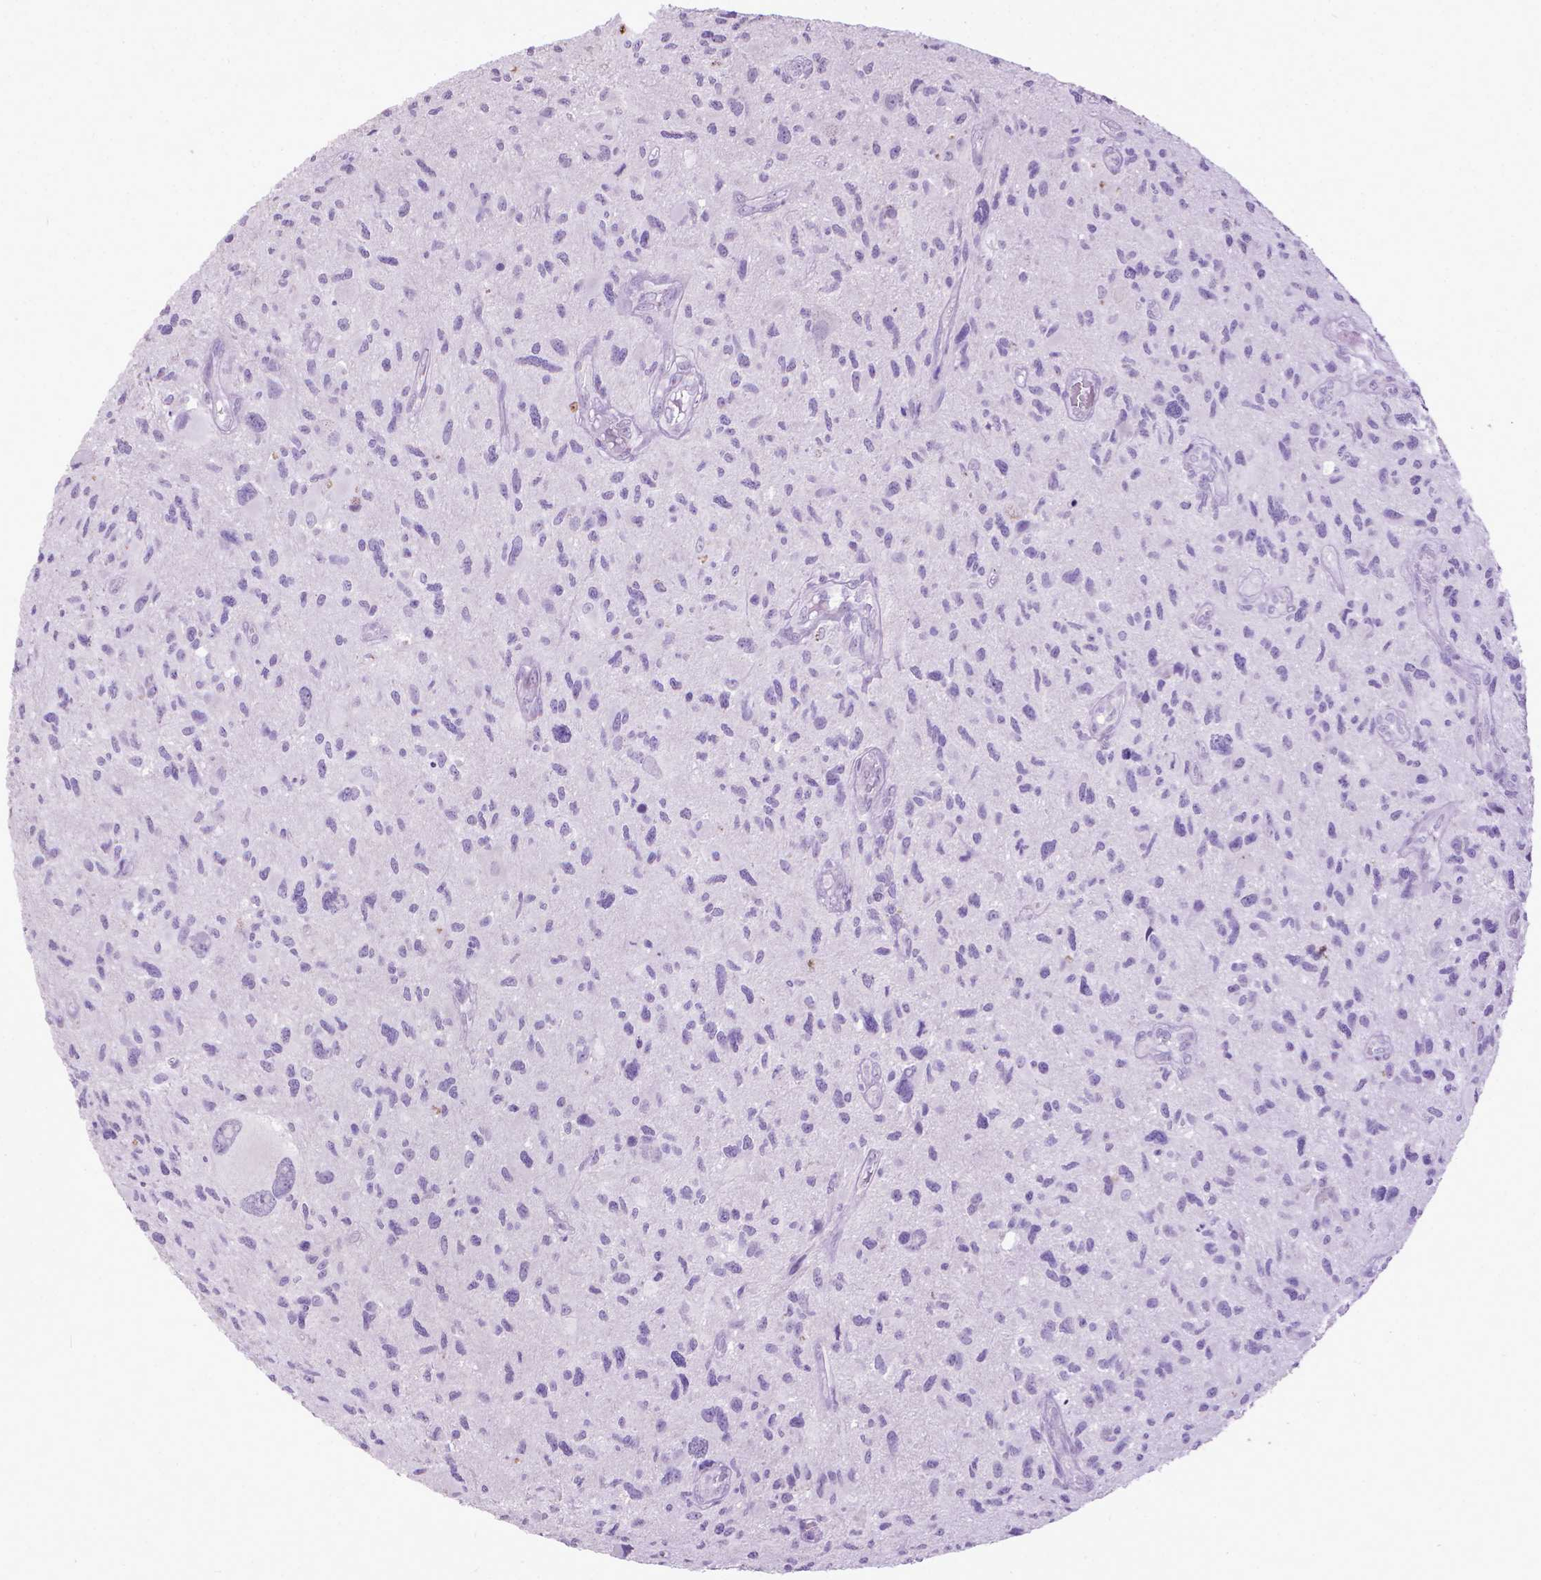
{"staining": {"intensity": "negative", "quantity": "none", "location": "none"}, "tissue": "glioma", "cell_type": "Tumor cells", "image_type": "cancer", "snomed": [{"axis": "morphology", "description": "Glioma, malignant, NOS"}, {"axis": "morphology", "description": "Glioma, malignant, High grade"}, {"axis": "topography", "description": "Brain"}], "caption": "Tumor cells show no significant expression in malignant glioma (high-grade).", "gene": "KRT5", "patient": {"sex": "female", "age": 71}}